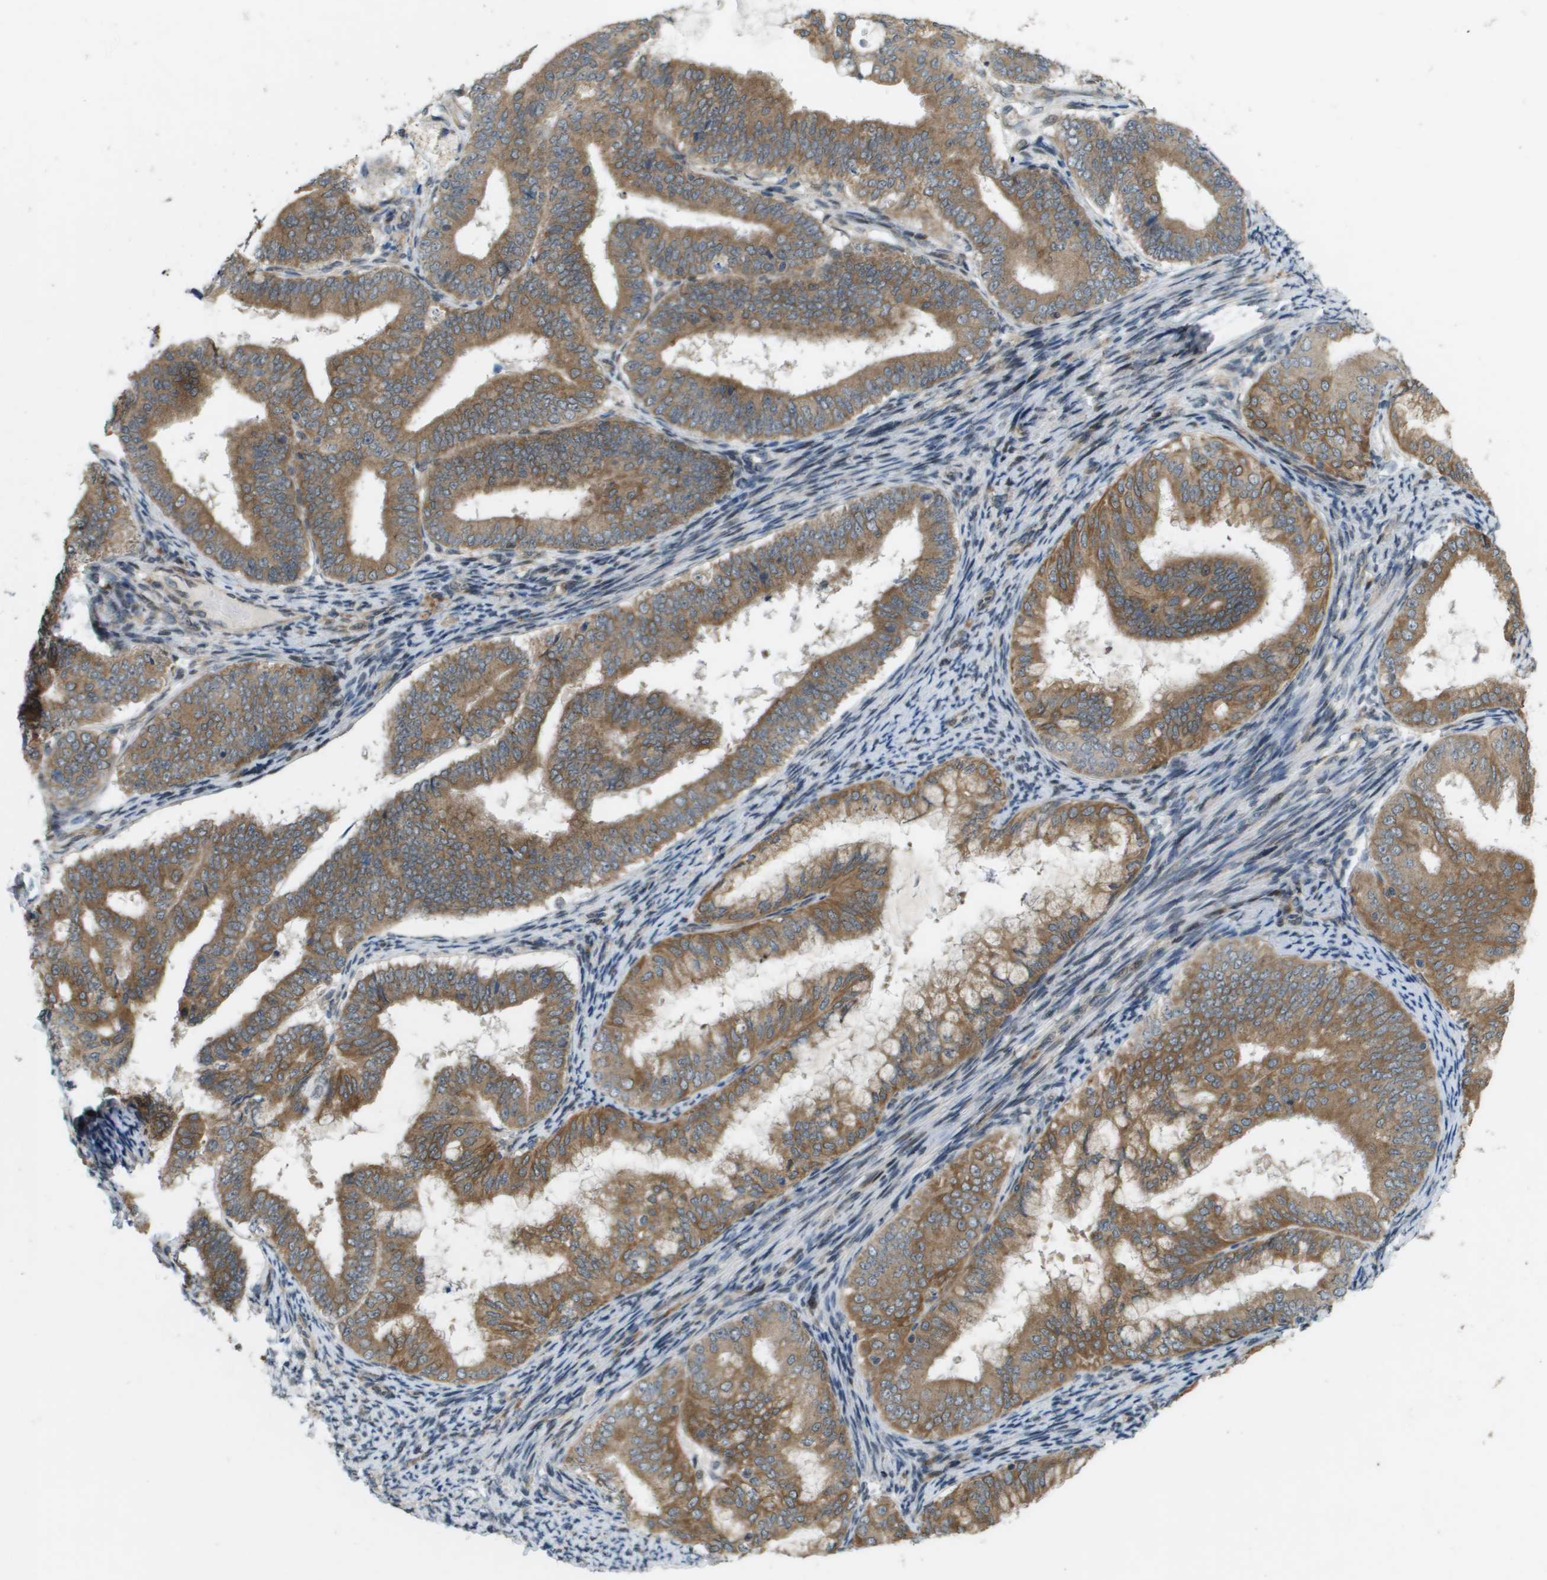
{"staining": {"intensity": "moderate", "quantity": ">75%", "location": "cytoplasmic/membranous"}, "tissue": "endometrial cancer", "cell_type": "Tumor cells", "image_type": "cancer", "snomed": [{"axis": "morphology", "description": "Adenocarcinoma, NOS"}, {"axis": "topography", "description": "Endometrium"}], "caption": "The histopathology image reveals immunohistochemical staining of endometrial cancer. There is moderate cytoplasmic/membranous expression is appreciated in approximately >75% of tumor cells.", "gene": "IFNLR1", "patient": {"sex": "female", "age": 63}}